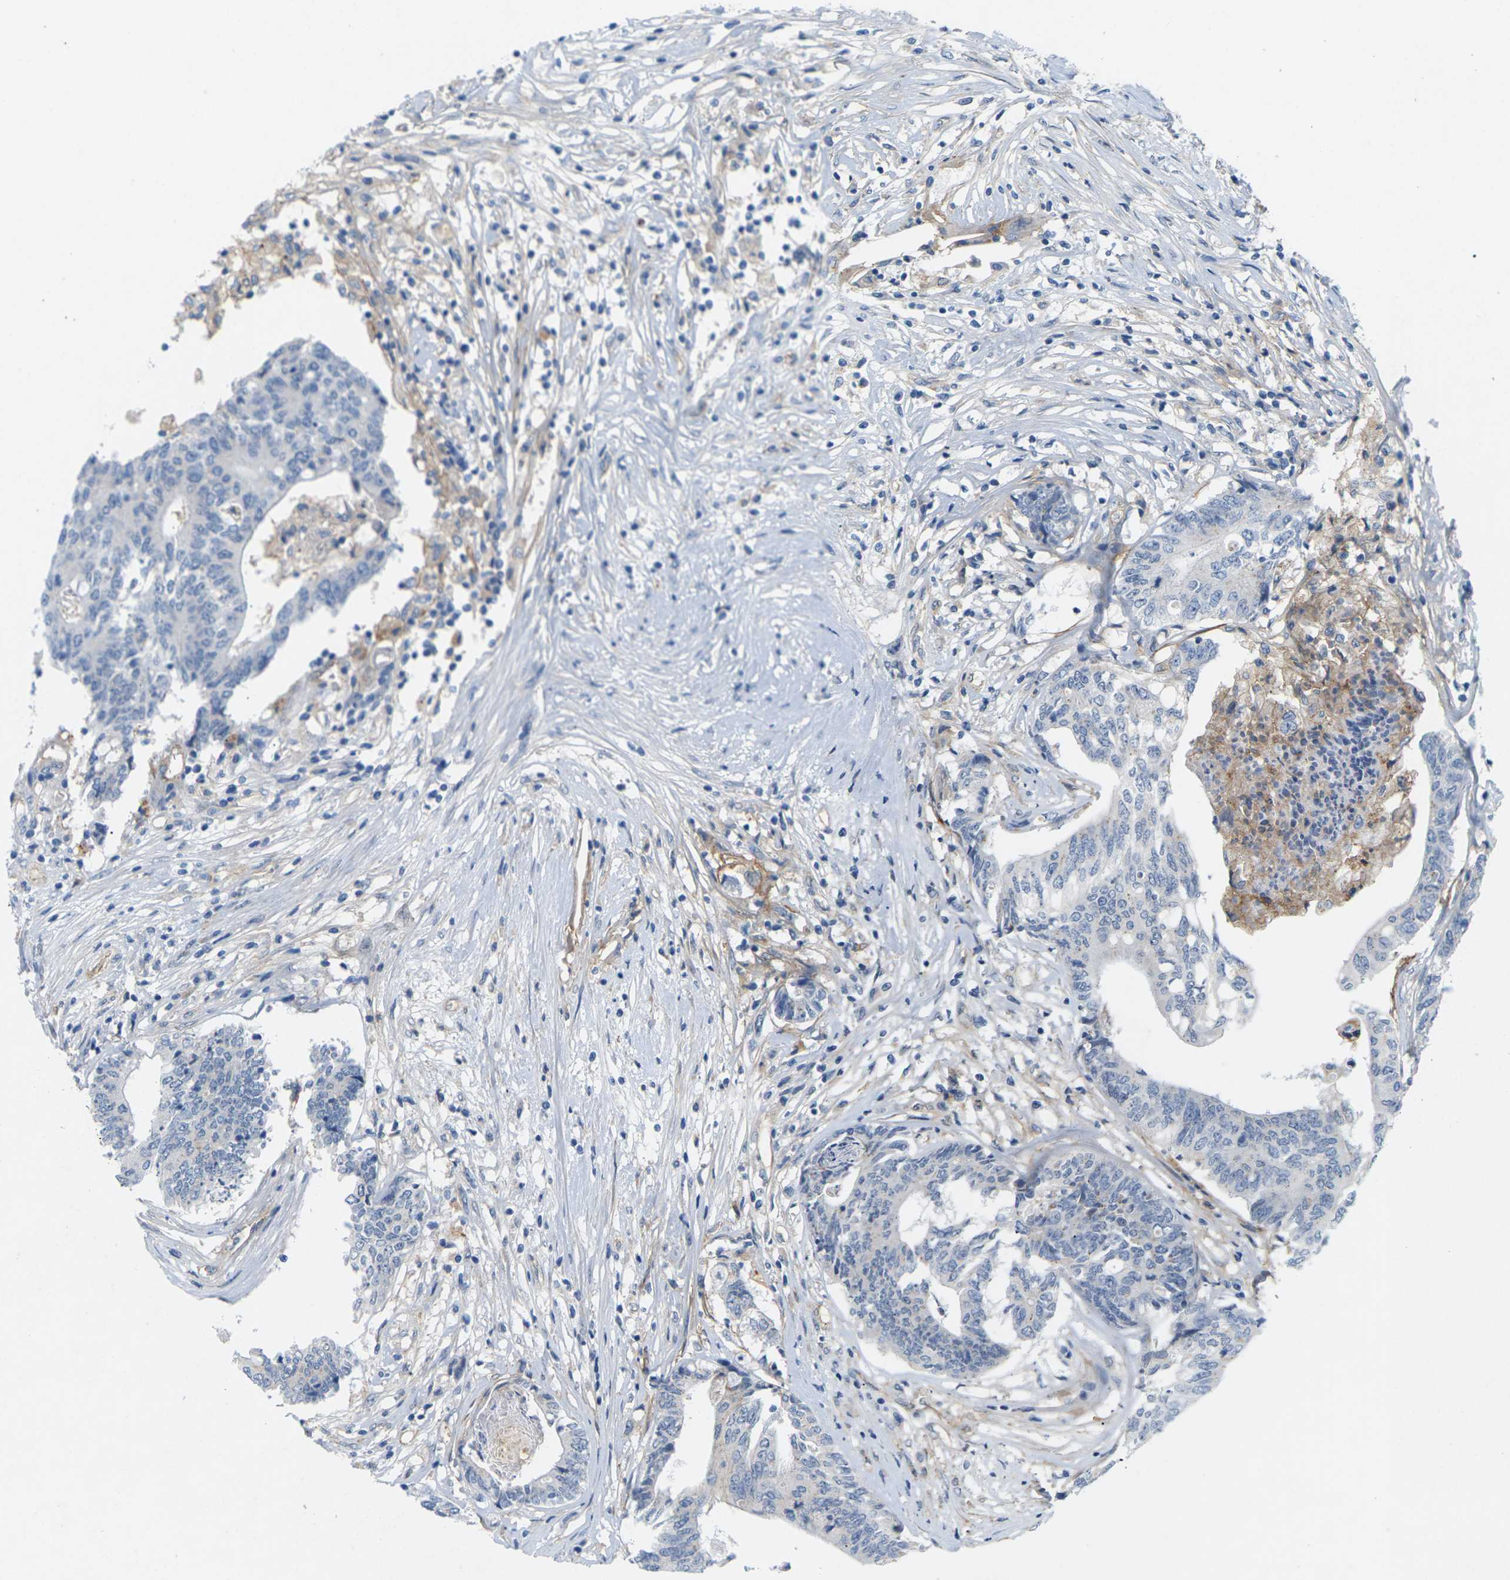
{"staining": {"intensity": "negative", "quantity": "none", "location": "none"}, "tissue": "colorectal cancer", "cell_type": "Tumor cells", "image_type": "cancer", "snomed": [{"axis": "morphology", "description": "Adenocarcinoma, NOS"}, {"axis": "topography", "description": "Rectum"}], "caption": "Tumor cells show no significant expression in adenocarcinoma (colorectal). (Brightfield microscopy of DAB (3,3'-diaminobenzidine) immunohistochemistry at high magnification).", "gene": "ITGA5", "patient": {"sex": "male", "age": 63}}